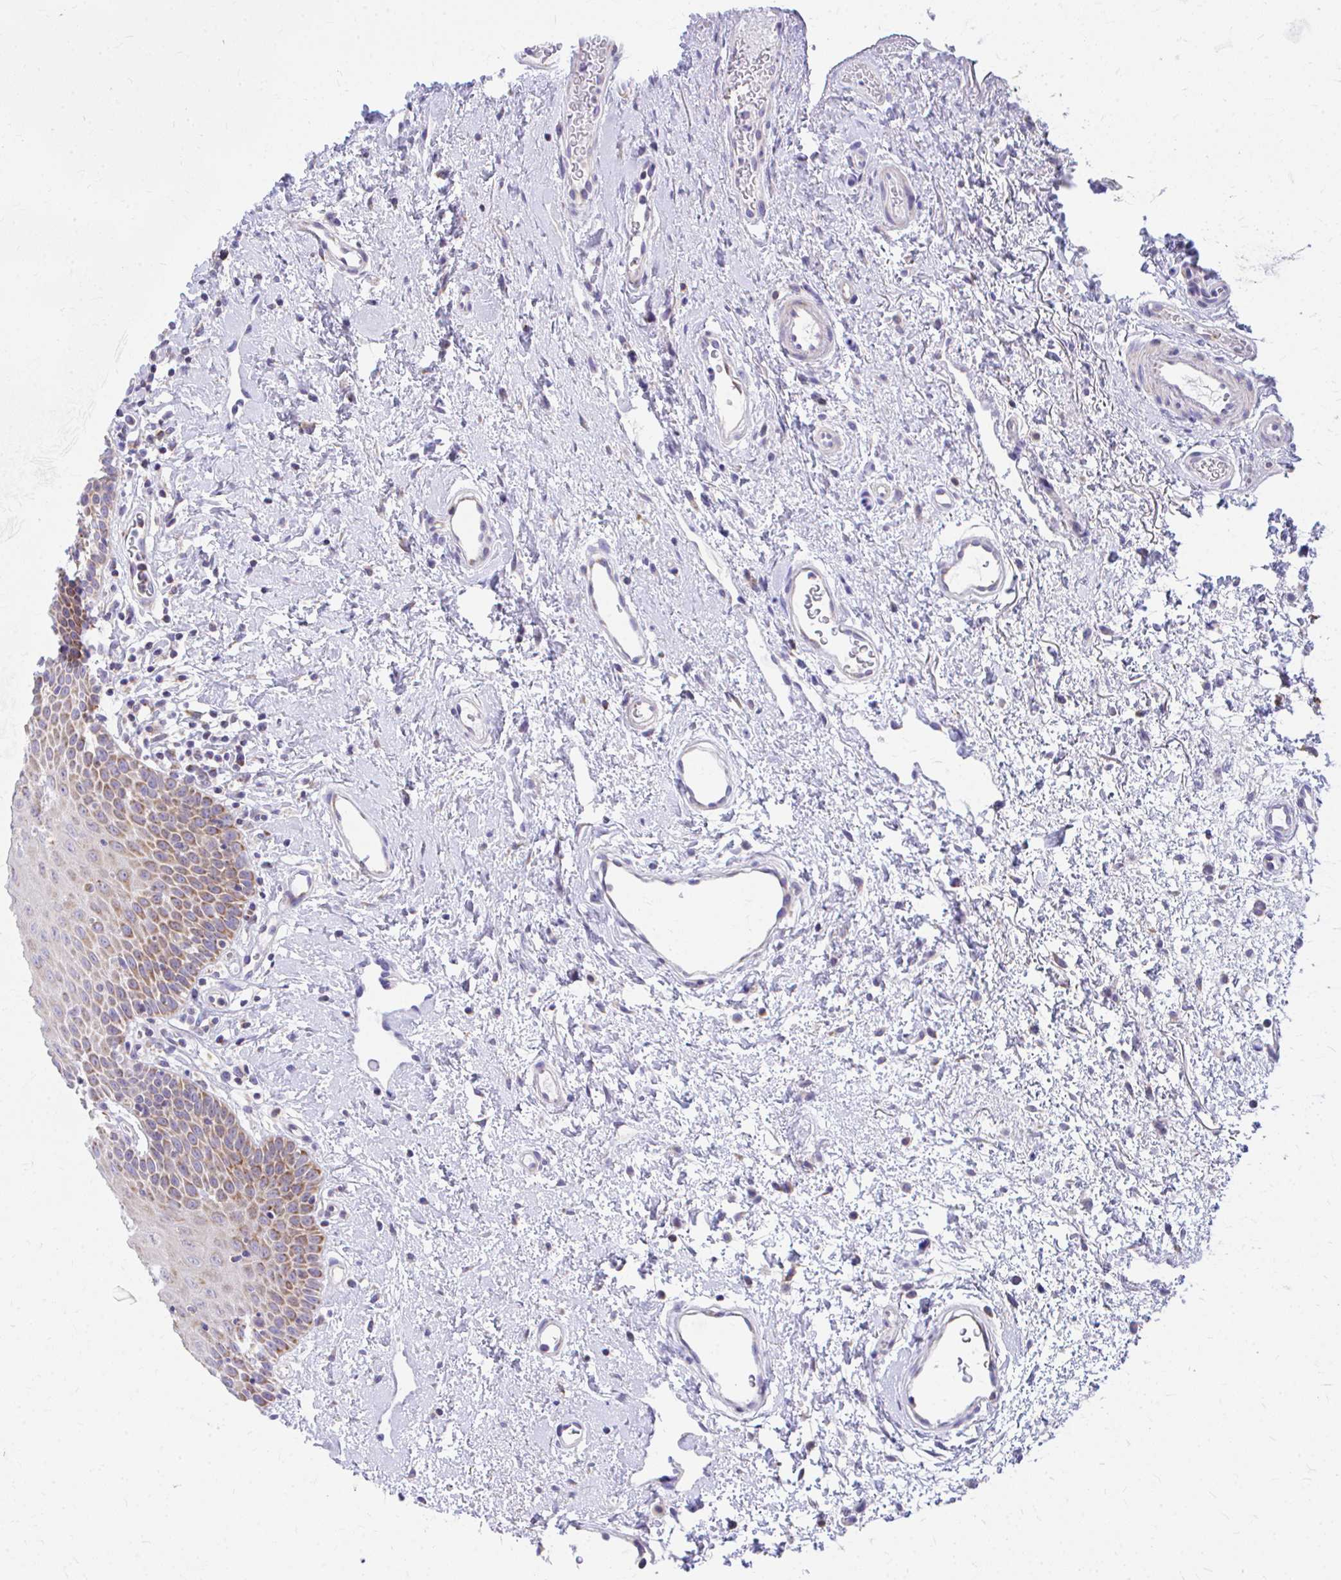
{"staining": {"intensity": "moderate", "quantity": "25%-75%", "location": "cytoplasmic/membranous"}, "tissue": "oral mucosa", "cell_type": "Squamous epithelial cells", "image_type": "normal", "snomed": [{"axis": "morphology", "description": "Normal tissue, NOS"}, {"axis": "topography", "description": "Oral tissue"}, {"axis": "topography", "description": "Head-Neck"}], "caption": "Approximately 25%-75% of squamous epithelial cells in unremarkable oral mucosa exhibit moderate cytoplasmic/membranous protein positivity as visualized by brown immunohistochemical staining.", "gene": "MRPL19", "patient": {"sex": "female", "age": 55}}